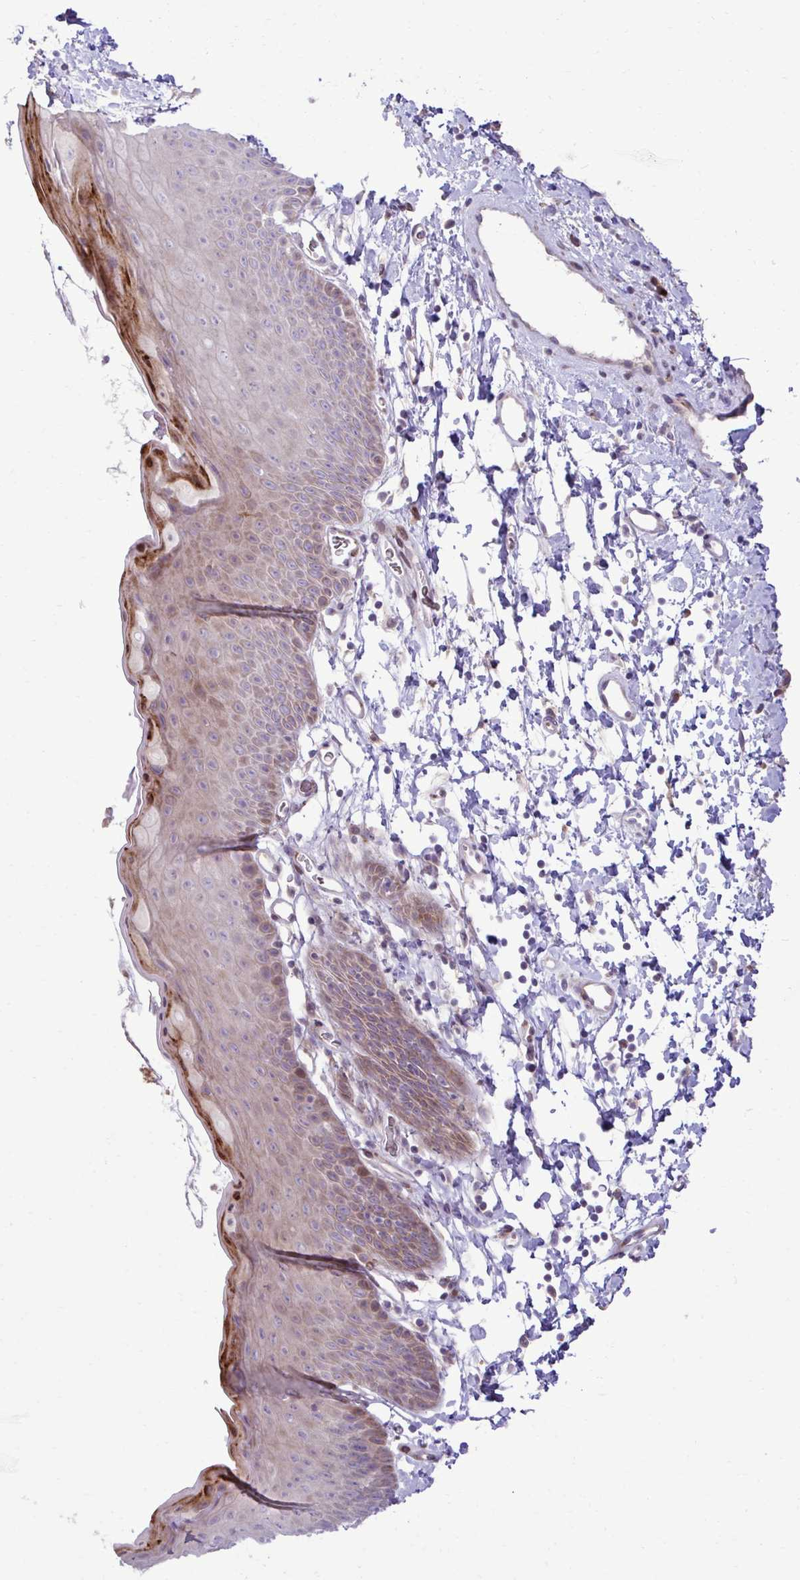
{"staining": {"intensity": "moderate", "quantity": "<25%", "location": "cytoplasmic/membranous"}, "tissue": "skin", "cell_type": "Epidermal cells", "image_type": "normal", "snomed": [{"axis": "morphology", "description": "Normal tissue, NOS"}, {"axis": "topography", "description": "Anal"}], "caption": "Moderate cytoplasmic/membranous protein staining is identified in about <25% of epidermal cells in skin.", "gene": "LIMS1", "patient": {"sex": "male", "age": 53}}